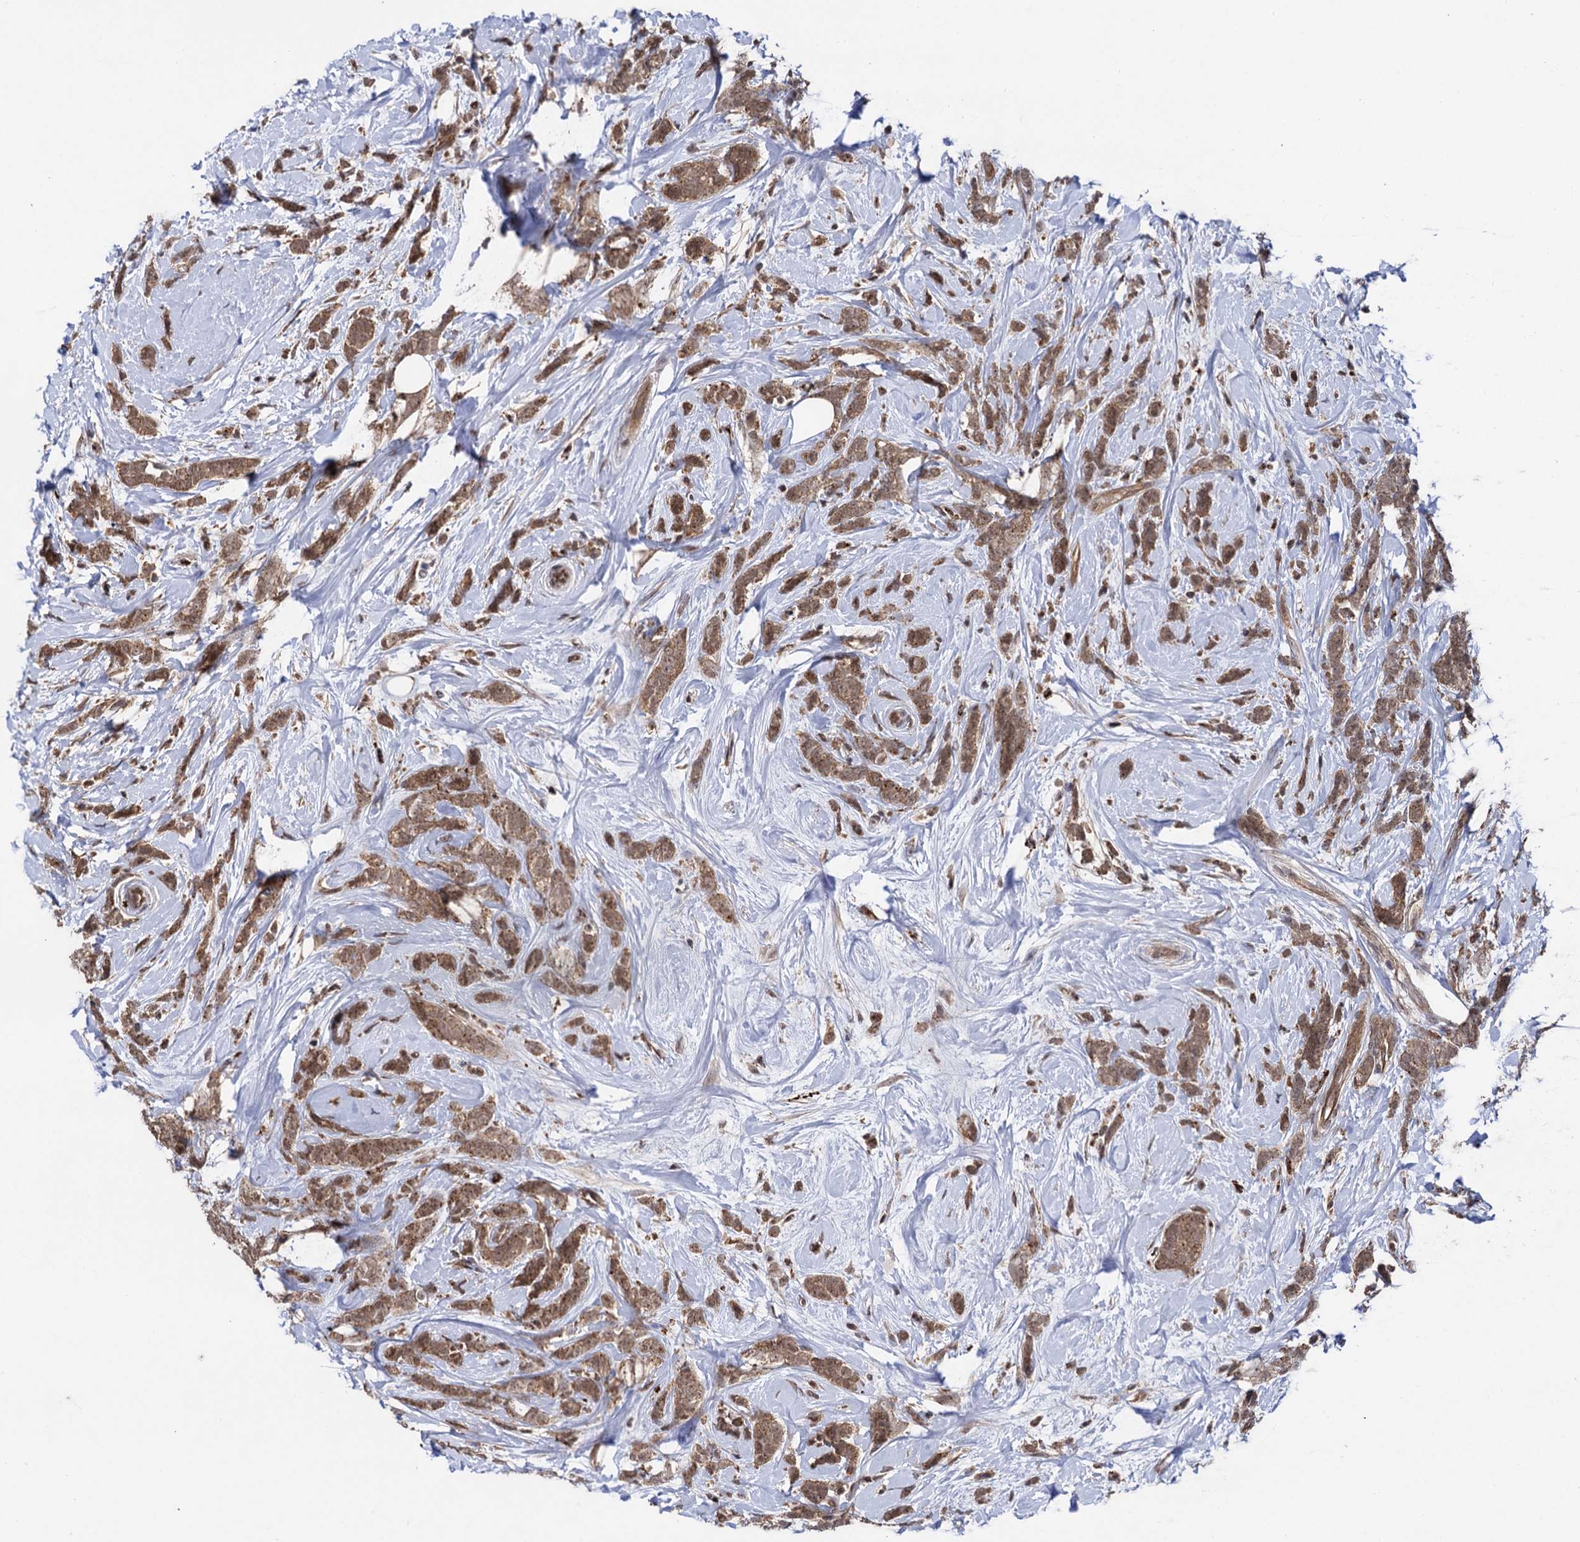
{"staining": {"intensity": "moderate", "quantity": ">75%", "location": "cytoplasmic/membranous,nuclear"}, "tissue": "breast cancer", "cell_type": "Tumor cells", "image_type": "cancer", "snomed": [{"axis": "morphology", "description": "Lobular carcinoma"}, {"axis": "topography", "description": "Breast"}], "caption": "About >75% of tumor cells in human breast cancer display moderate cytoplasmic/membranous and nuclear protein expression as visualized by brown immunohistochemical staining.", "gene": "MICAL2", "patient": {"sex": "female", "age": 58}}